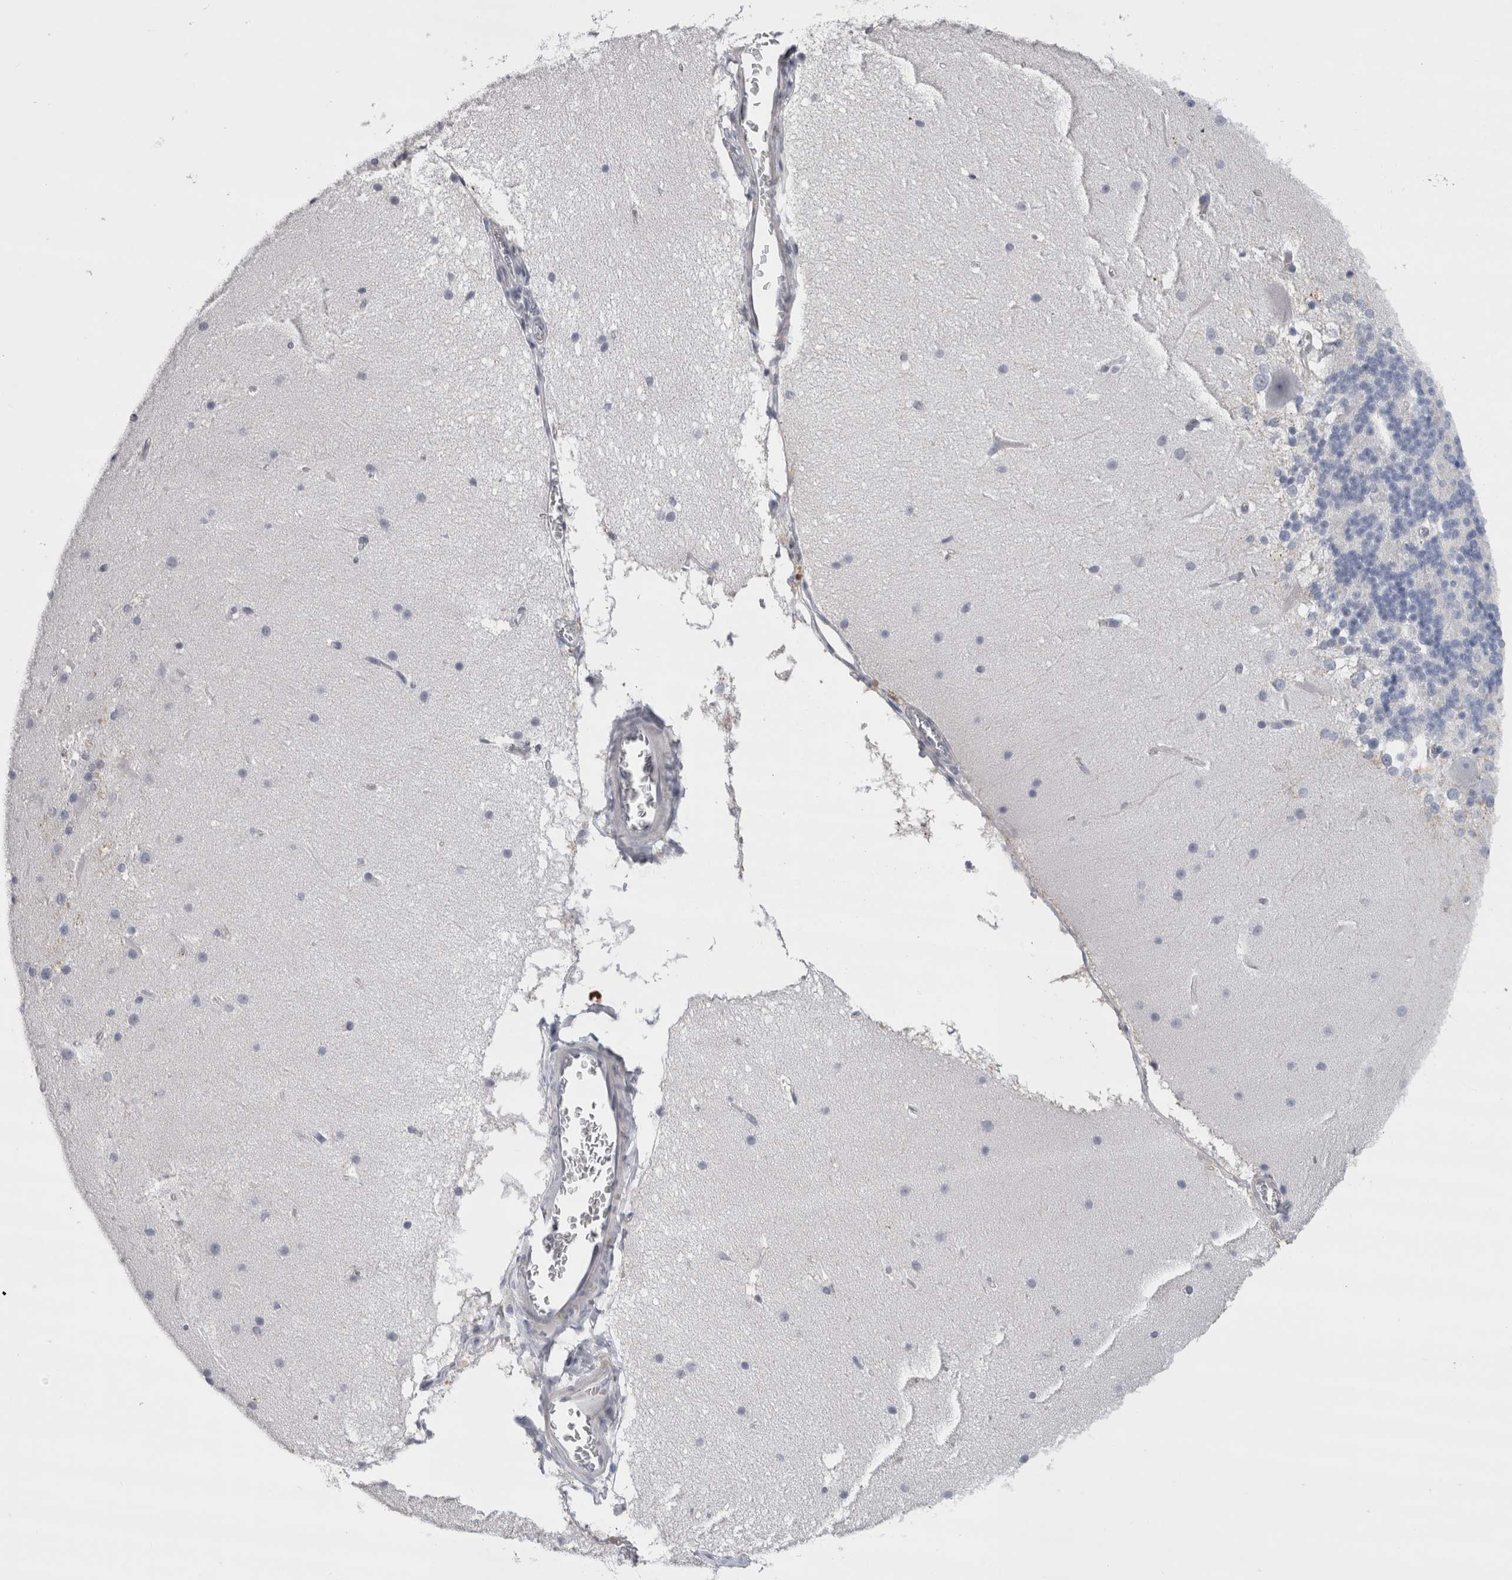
{"staining": {"intensity": "negative", "quantity": "none", "location": "none"}, "tissue": "cerebellum", "cell_type": "Cells in granular layer", "image_type": "normal", "snomed": [{"axis": "morphology", "description": "Normal tissue, NOS"}, {"axis": "topography", "description": "Cerebellum"}], "caption": "A high-resolution image shows IHC staining of benign cerebellum, which displays no significant staining in cells in granular layer.", "gene": "DHRS4", "patient": {"sex": "female", "age": 19}}